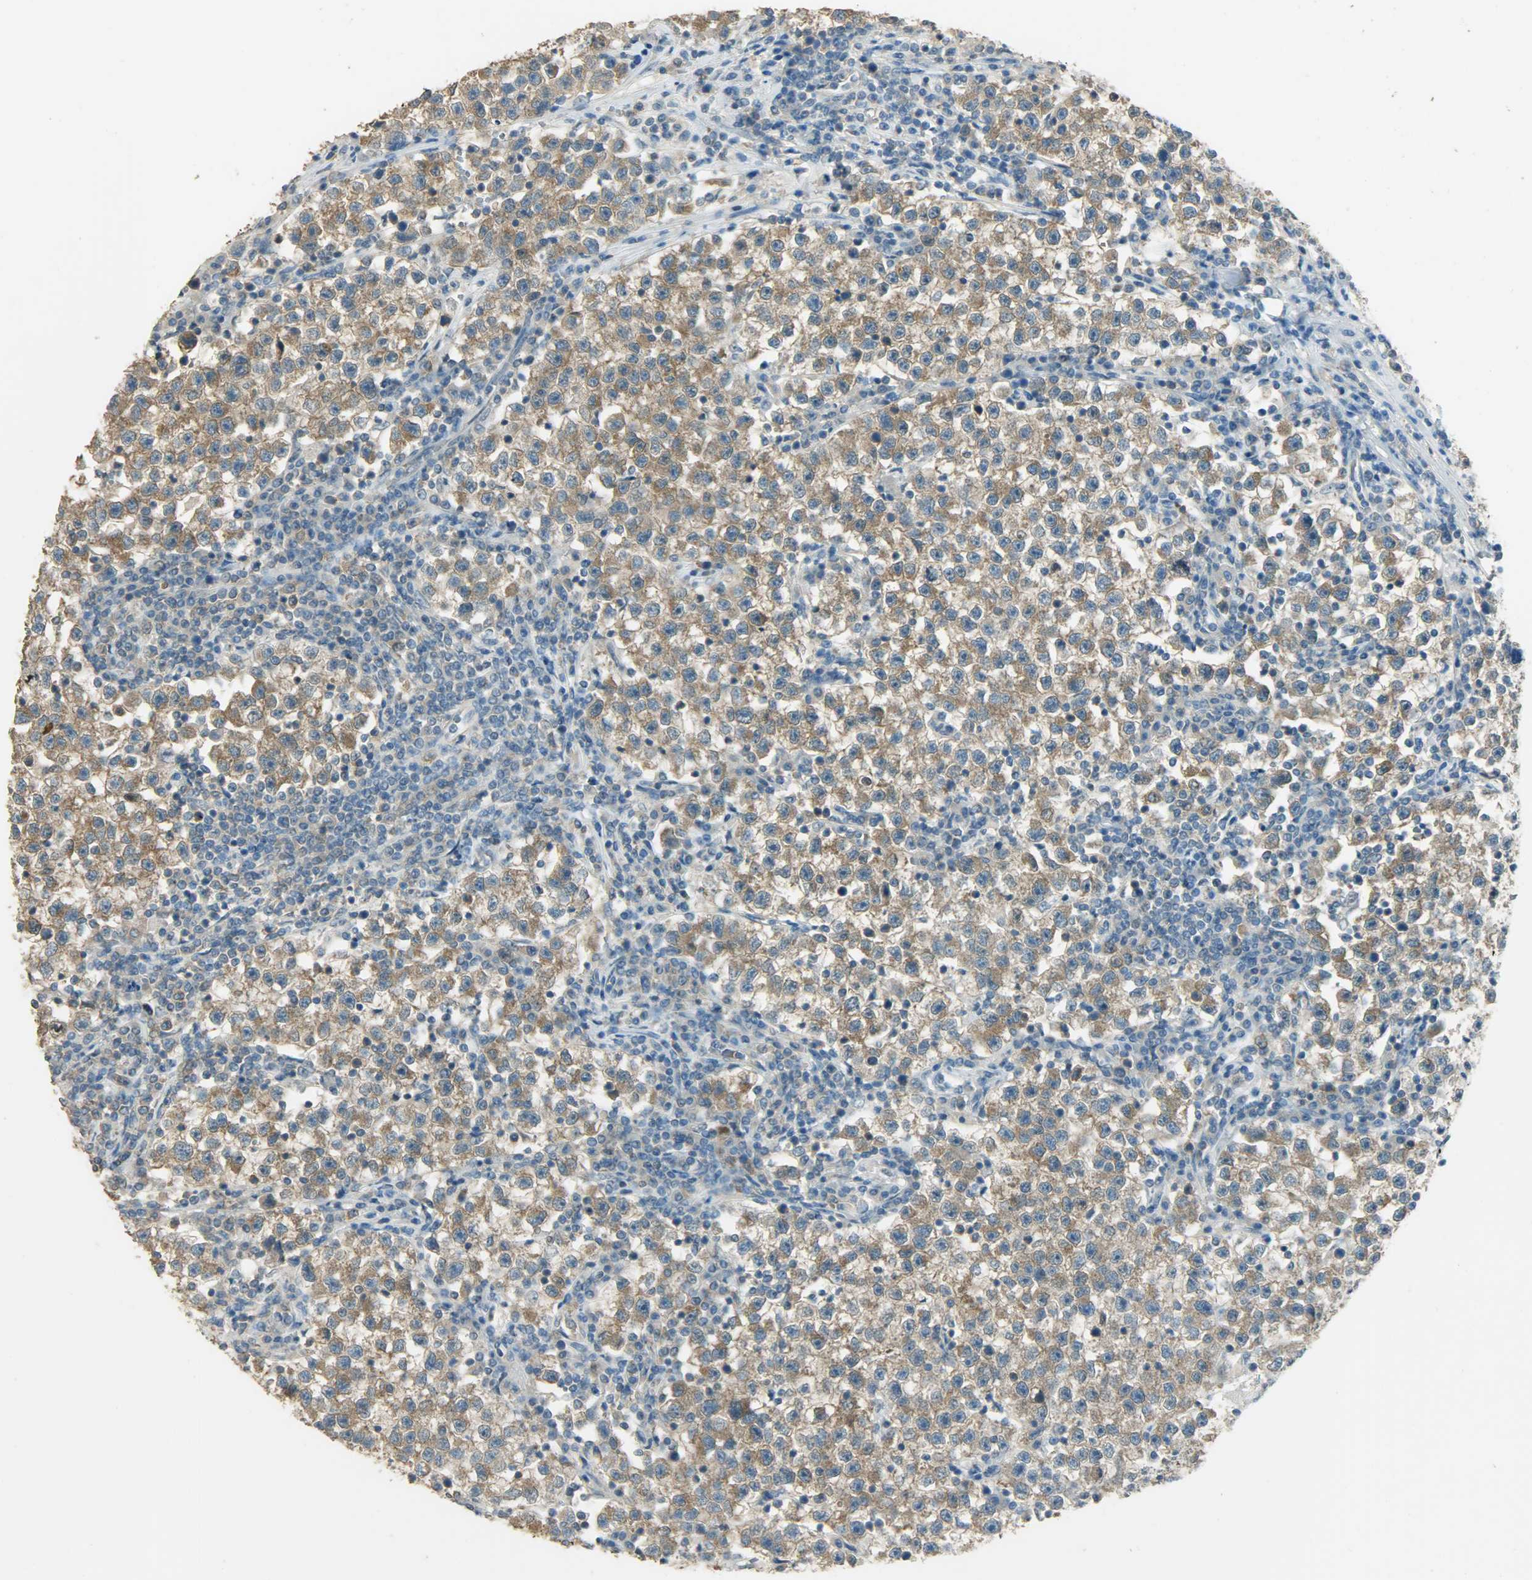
{"staining": {"intensity": "moderate", "quantity": ">75%", "location": "cytoplasmic/membranous"}, "tissue": "testis cancer", "cell_type": "Tumor cells", "image_type": "cancer", "snomed": [{"axis": "morphology", "description": "Seminoma, NOS"}, {"axis": "topography", "description": "Testis"}], "caption": "A brown stain highlights moderate cytoplasmic/membranous expression of a protein in seminoma (testis) tumor cells.", "gene": "PRMT5", "patient": {"sex": "male", "age": 22}}